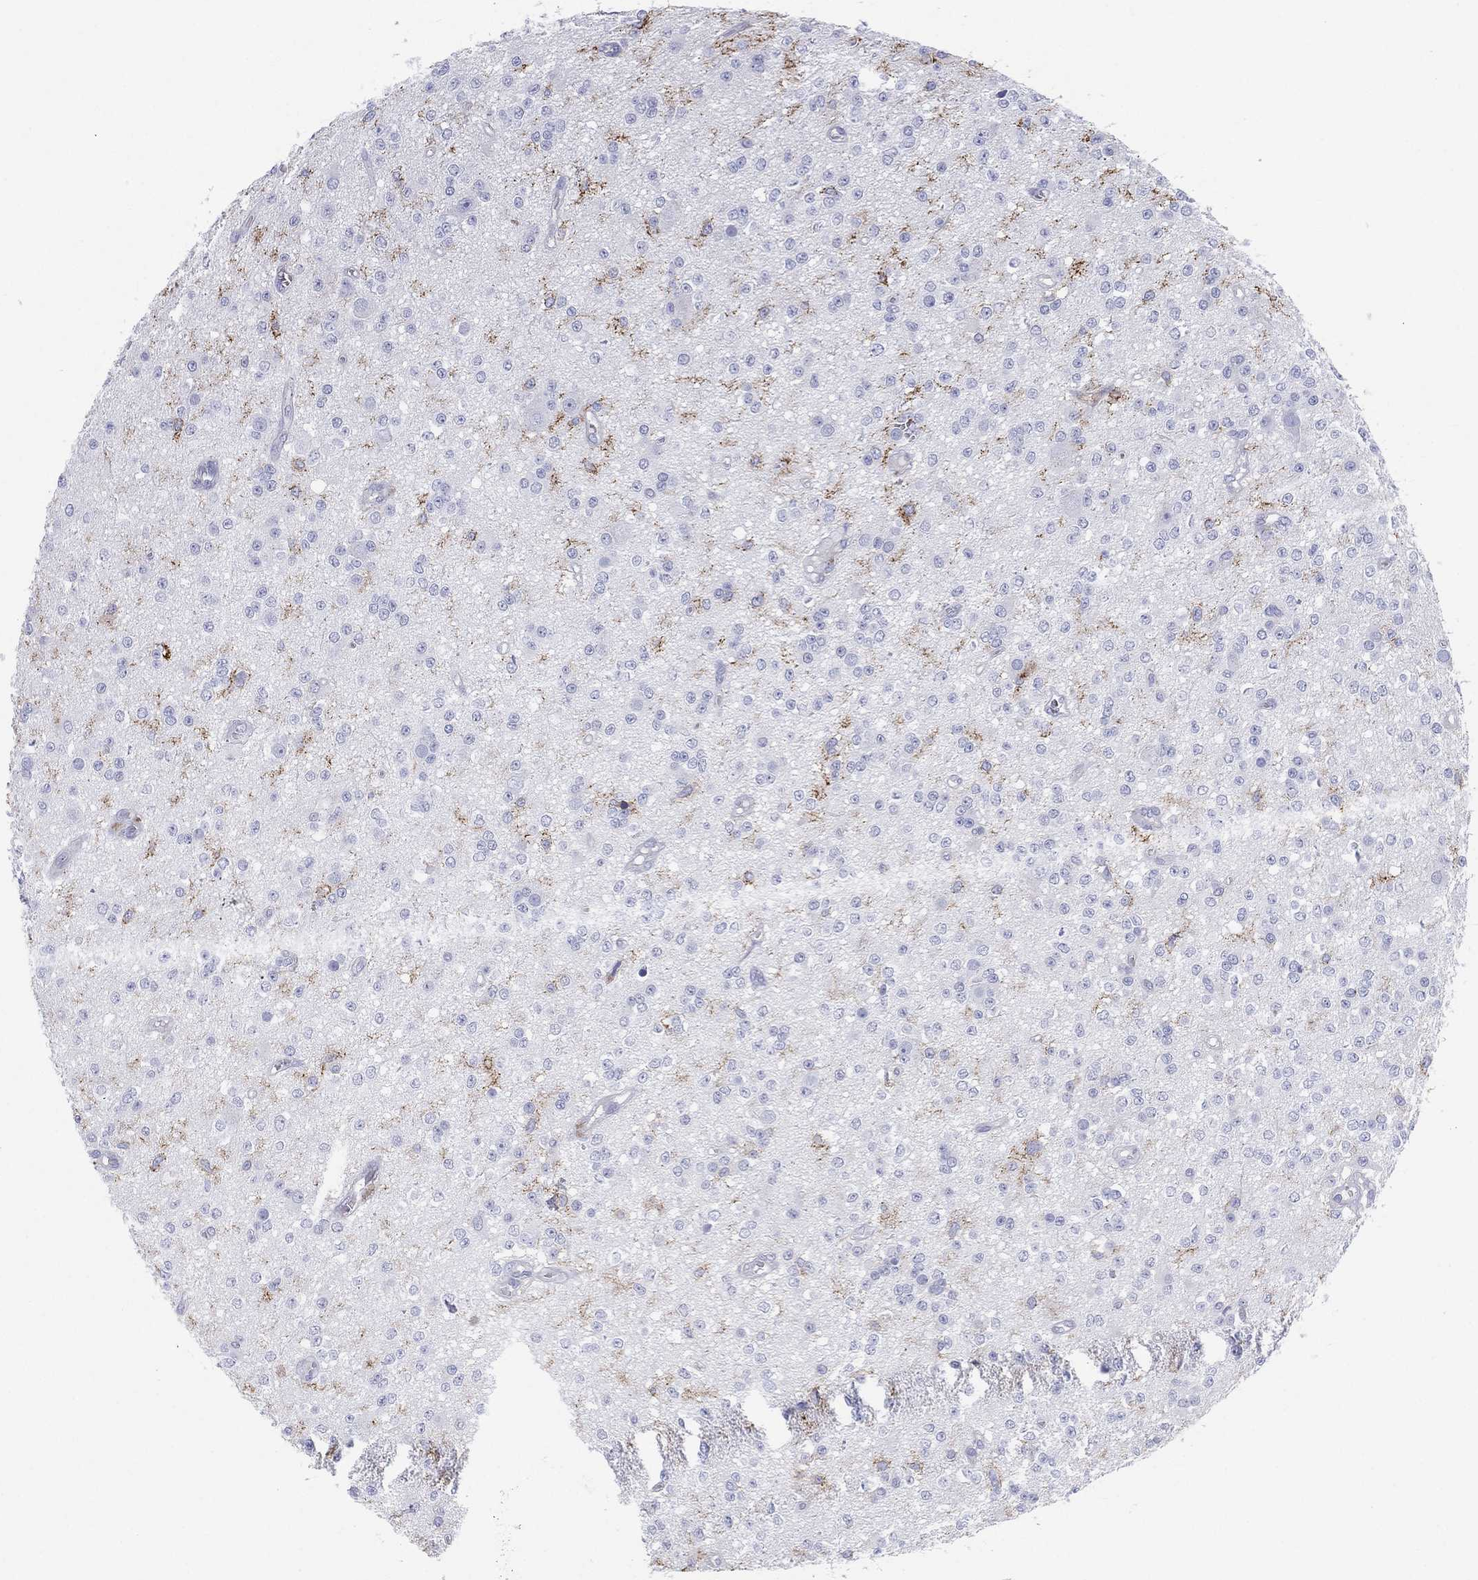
{"staining": {"intensity": "negative", "quantity": "none", "location": "none"}, "tissue": "glioma", "cell_type": "Tumor cells", "image_type": "cancer", "snomed": [{"axis": "morphology", "description": "Glioma, malignant, Low grade"}, {"axis": "topography", "description": "Brain"}], "caption": "This is a micrograph of immunohistochemistry (IHC) staining of low-grade glioma (malignant), which shows no positivity in tumor cells.", "gene": "SELPLG", "patient": {"sex": "female", "age": 45}}